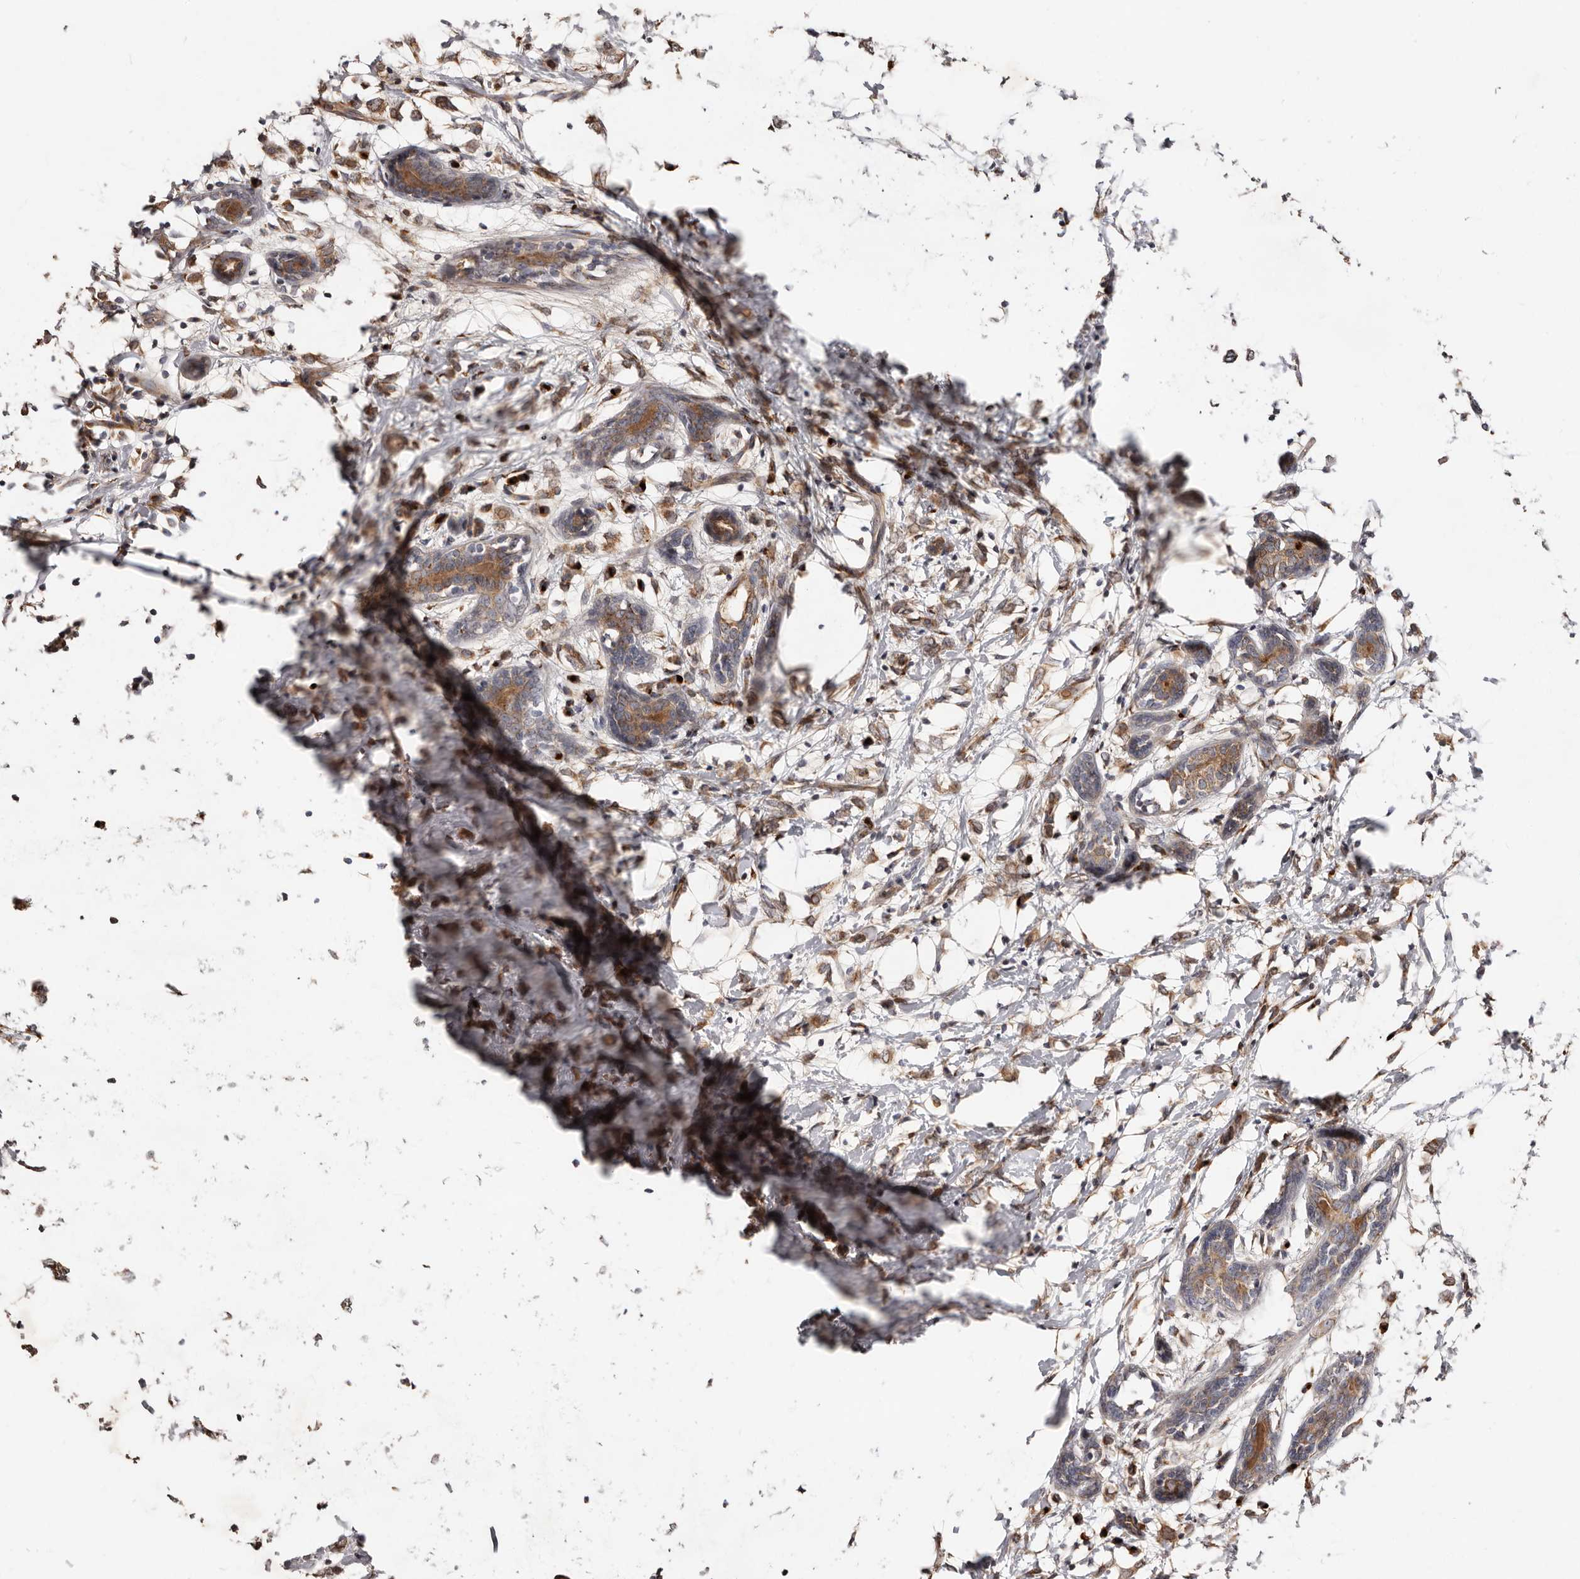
{"staining": {"intensity": "moderate", "quantity": ">75%", "location": "cytoplasmic/membranous"}, "tissue": "breast cancer", "cell_type": "Tumor cells", "image_type": "cancer", "snomed": [{"axis": "morphology", "description": "Normal tissue, NOS"}, {"axis": "morphology", "description": "Lobular carcinoma"}, {"axis": "topography", "description": "Breast"}], "caption": "The image reveals a brown stain indicating the presence of a protein in the cytoplasmic/membranous of tumor cells in breast cancer (lobular carcinoma).", "gene": "DACT2", "patient": {"sex": "female", "age": 47}}